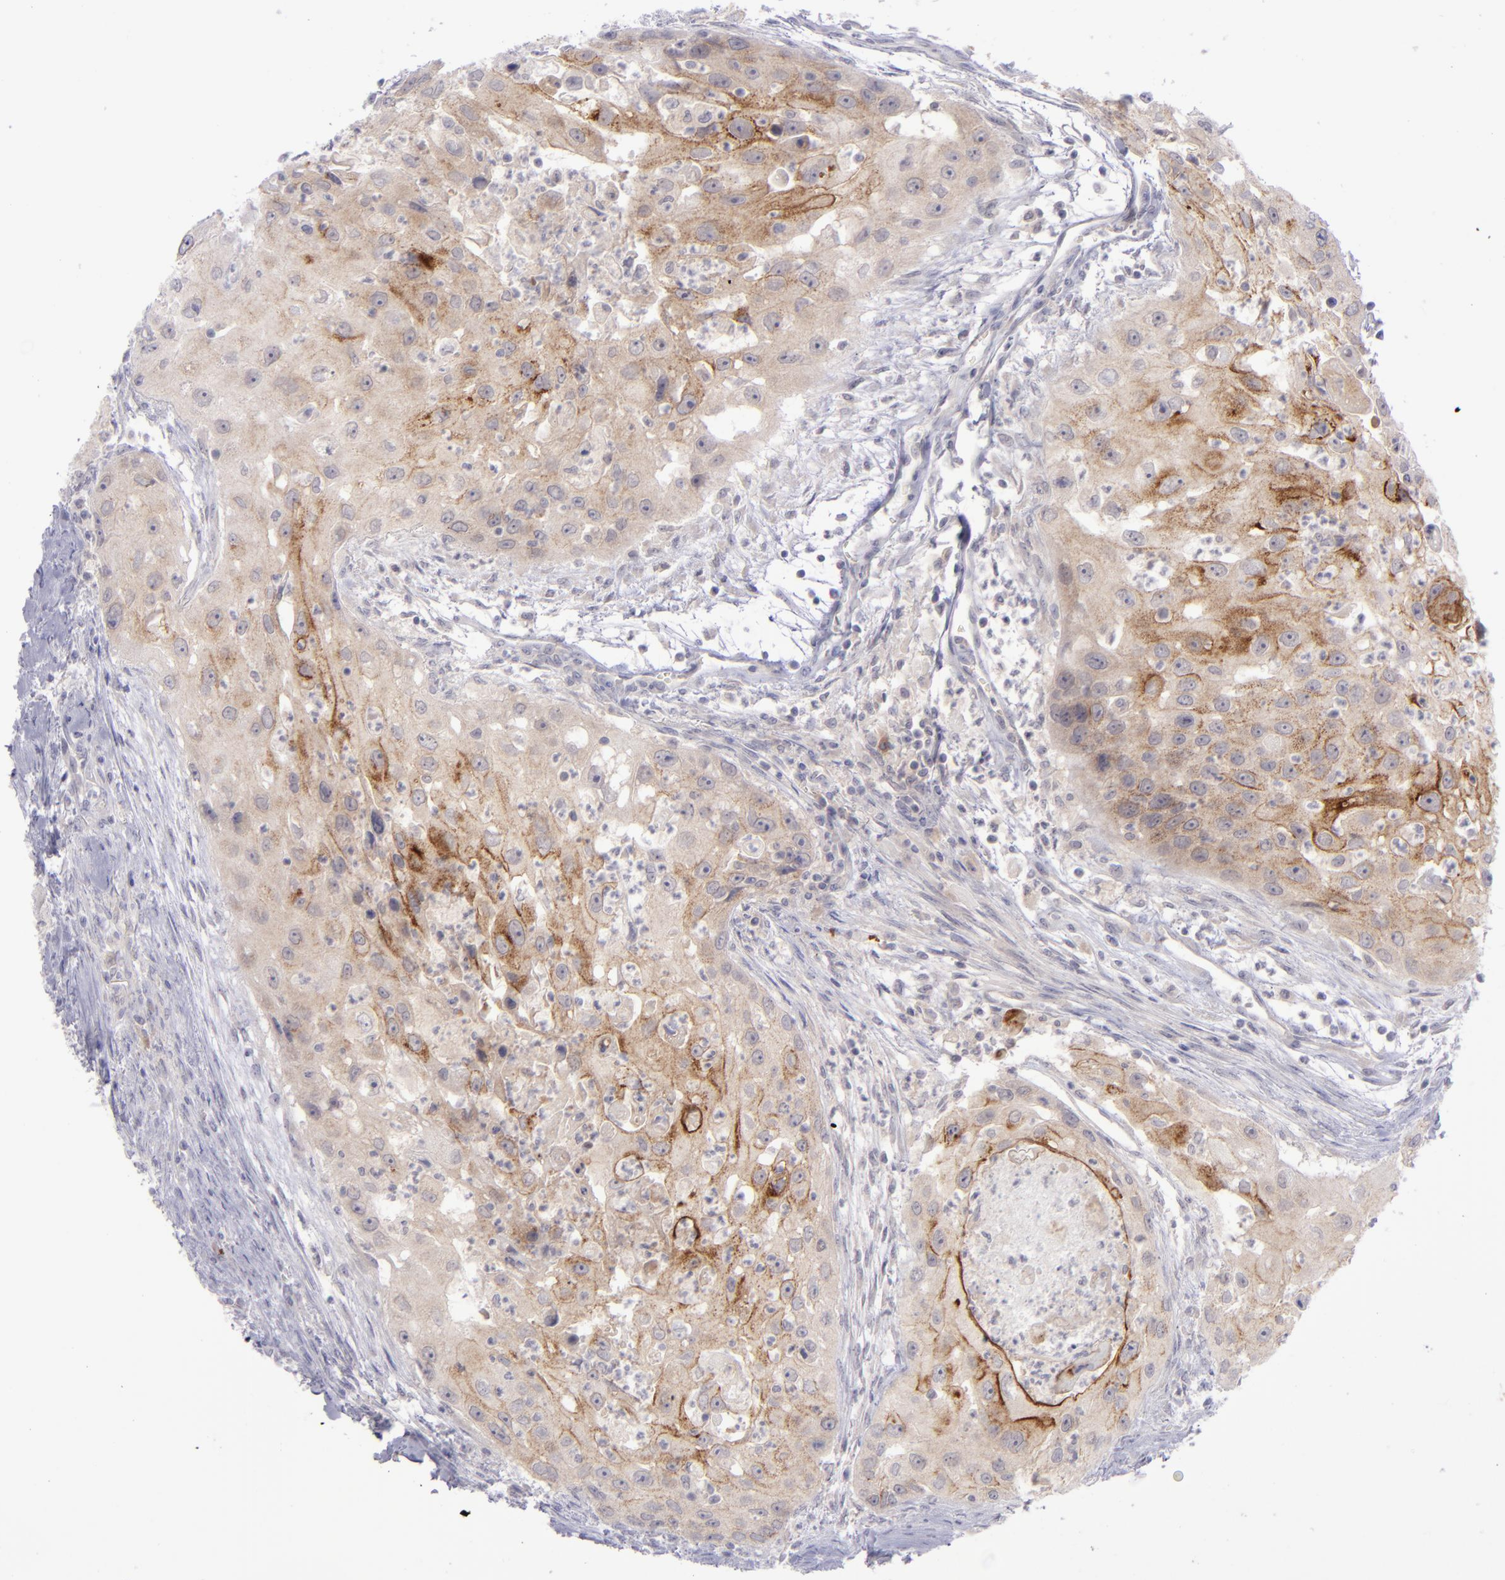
{"staining": {"intensity": "moderate", "quantity": "25%-75%", "location": "cytoplasmic/membranous"}, "tissue": "head and neck cancer", "cell_type": "Tumor cells", "image_type": "cancer", "snomed": [{"axis": "morphology", "description": "Squamous cell carcinoma, NOS"}, {"axis": "topography", "description": "Head-Neck"}], "caption": "Immunohistochemistry histopathology image of neoplastic tissue: human head and neck squamous cell carcinoma stained using immunohistochemistry (IHC) shows medium levels of moderate protein expression localized specifically in the cytoplasmic/membranous of tumor cells, appearing as a cytoplasmic/membranous brown color.", "gene": "EVPL", "patient": {"sex": "male", "age": 64}}